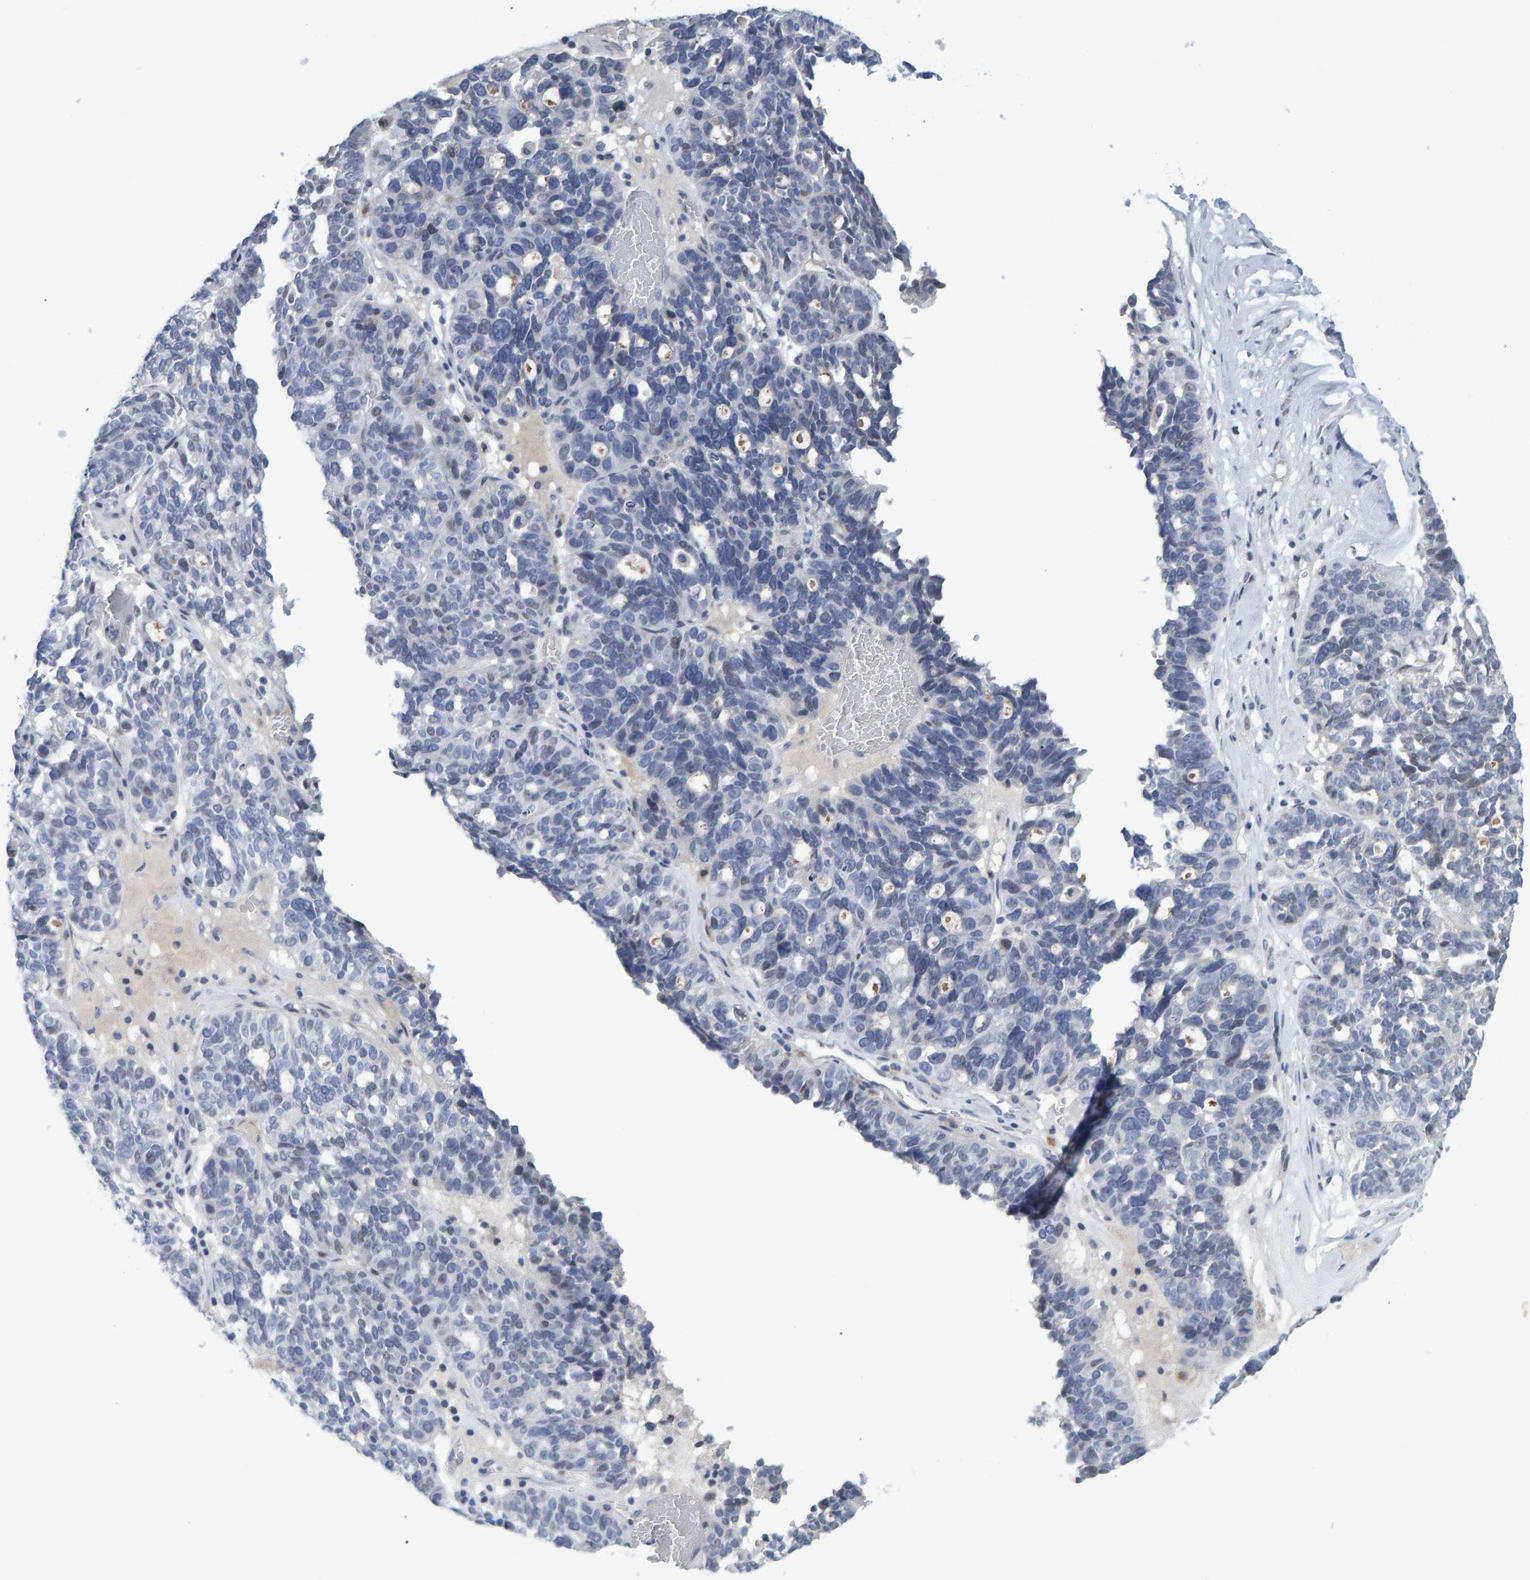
{"staining": {"intensity": "negative", "quantity": "none", "location": "none"}, "tissue": "ovarian cancer", "cell_type": "Tumor cells", "image_type": "cancer", "snomed": [{"axis": "morphology", "description": "Cystadenocarcinoma, serous, NOS"}, {"axis": "topography", "description": "Ovary"}], "caption": "Tumor cells show no significant protein positivity in serous cystadenocarcinoma (ovarian).", "gene": "PROCA1", "patient": {"sex": "female", "age": 59}}